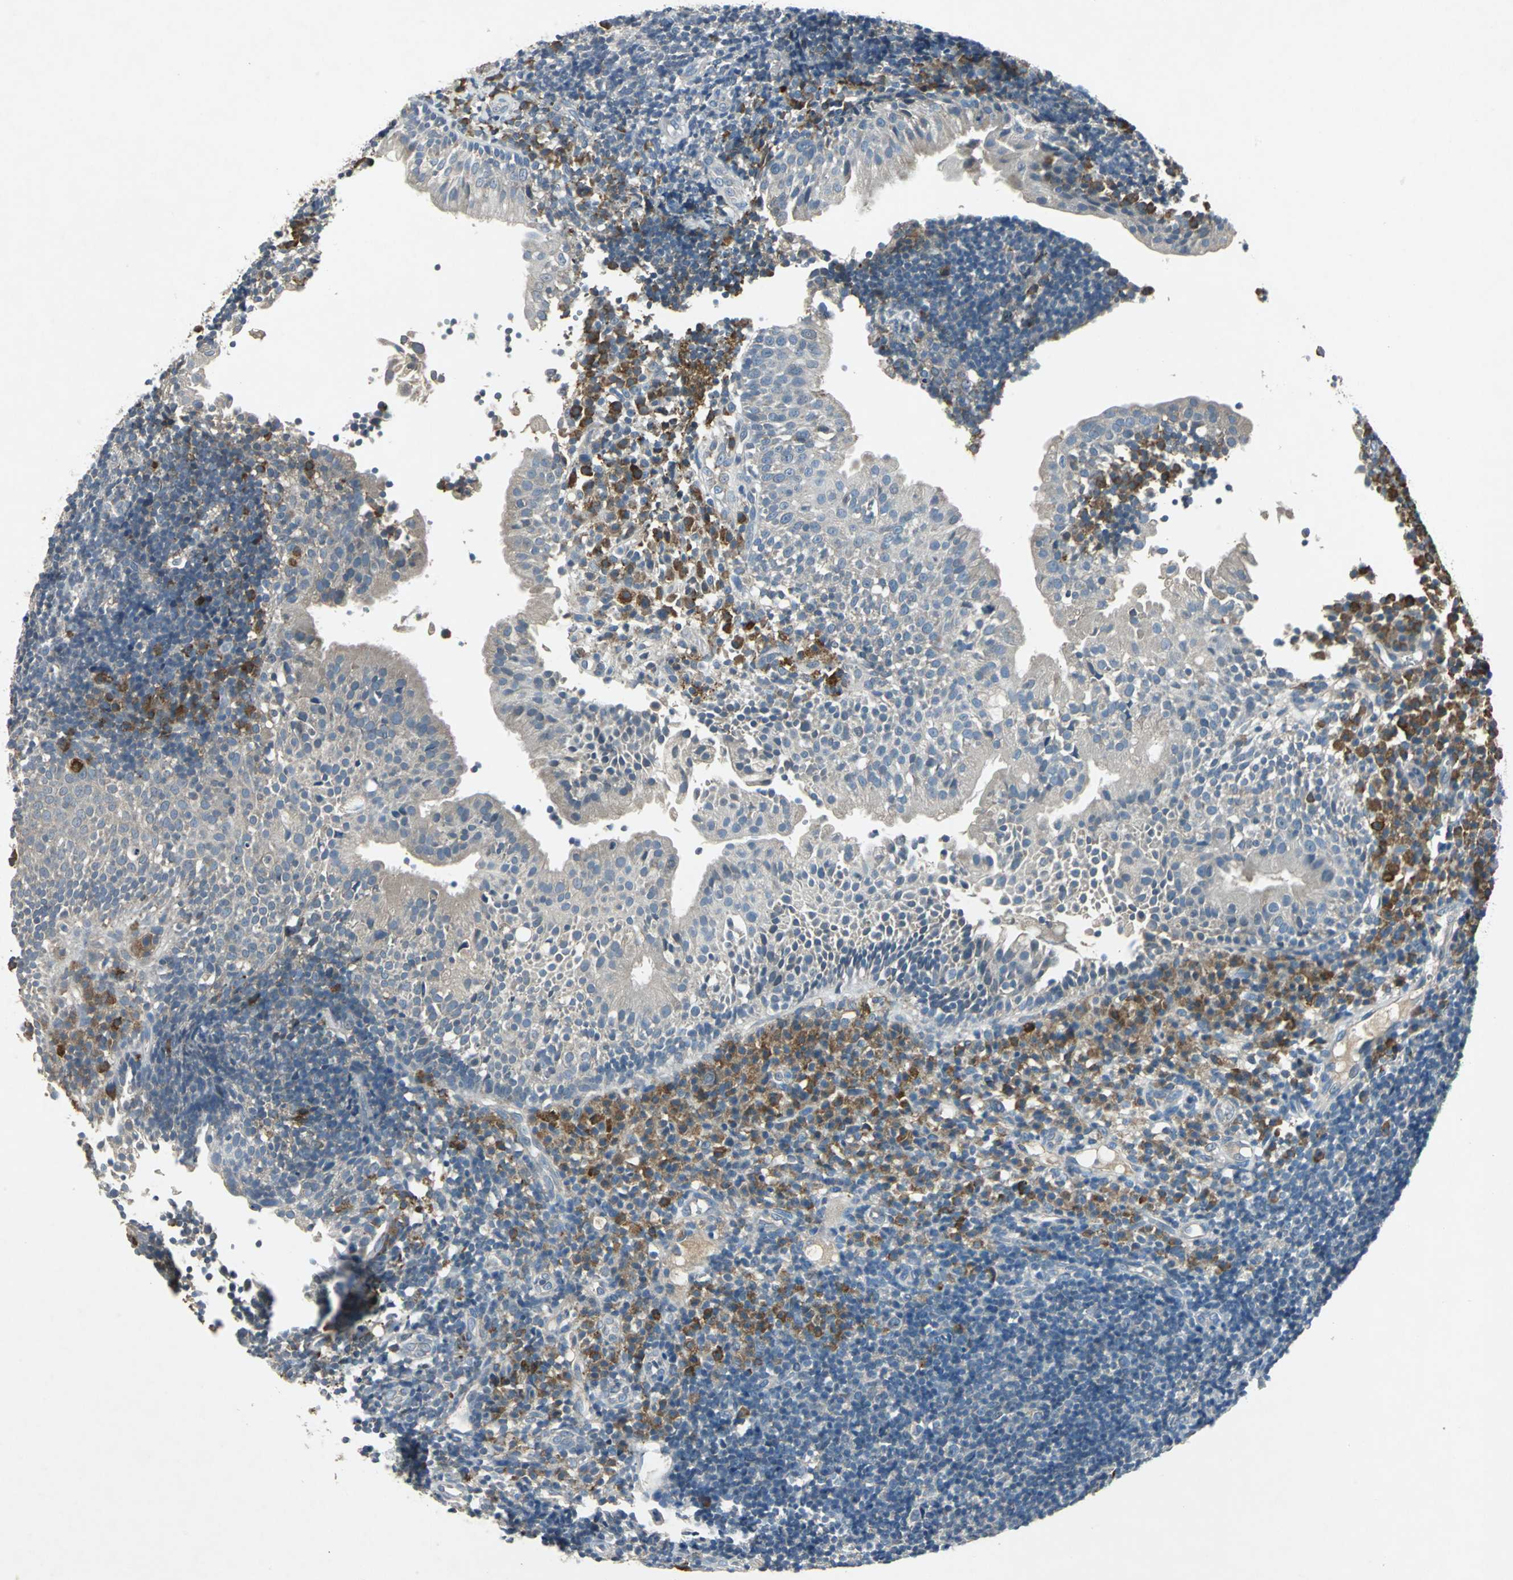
{"staining": {"intensity": "moderate", "quantity": "25%-75%", "location": "cytoplasmic/membranous"}, "tissue": "tonsil", "cell_type": "Germinal center cells", "image_type": "normal", "snomed": [{"axis": "morphology", "description": "Normal tissue, NOS"}, {"axis": "topography", "description": "Tonsil"}], "caption": "Immunohistochemical staining of benign human tonsil demonstrates moderate cytoplasmic/membranous protein expression in about 25%-75% of germinal center cells.", "gene": "SLC2A13", "patient": {"sex": "female", "age": 40}}